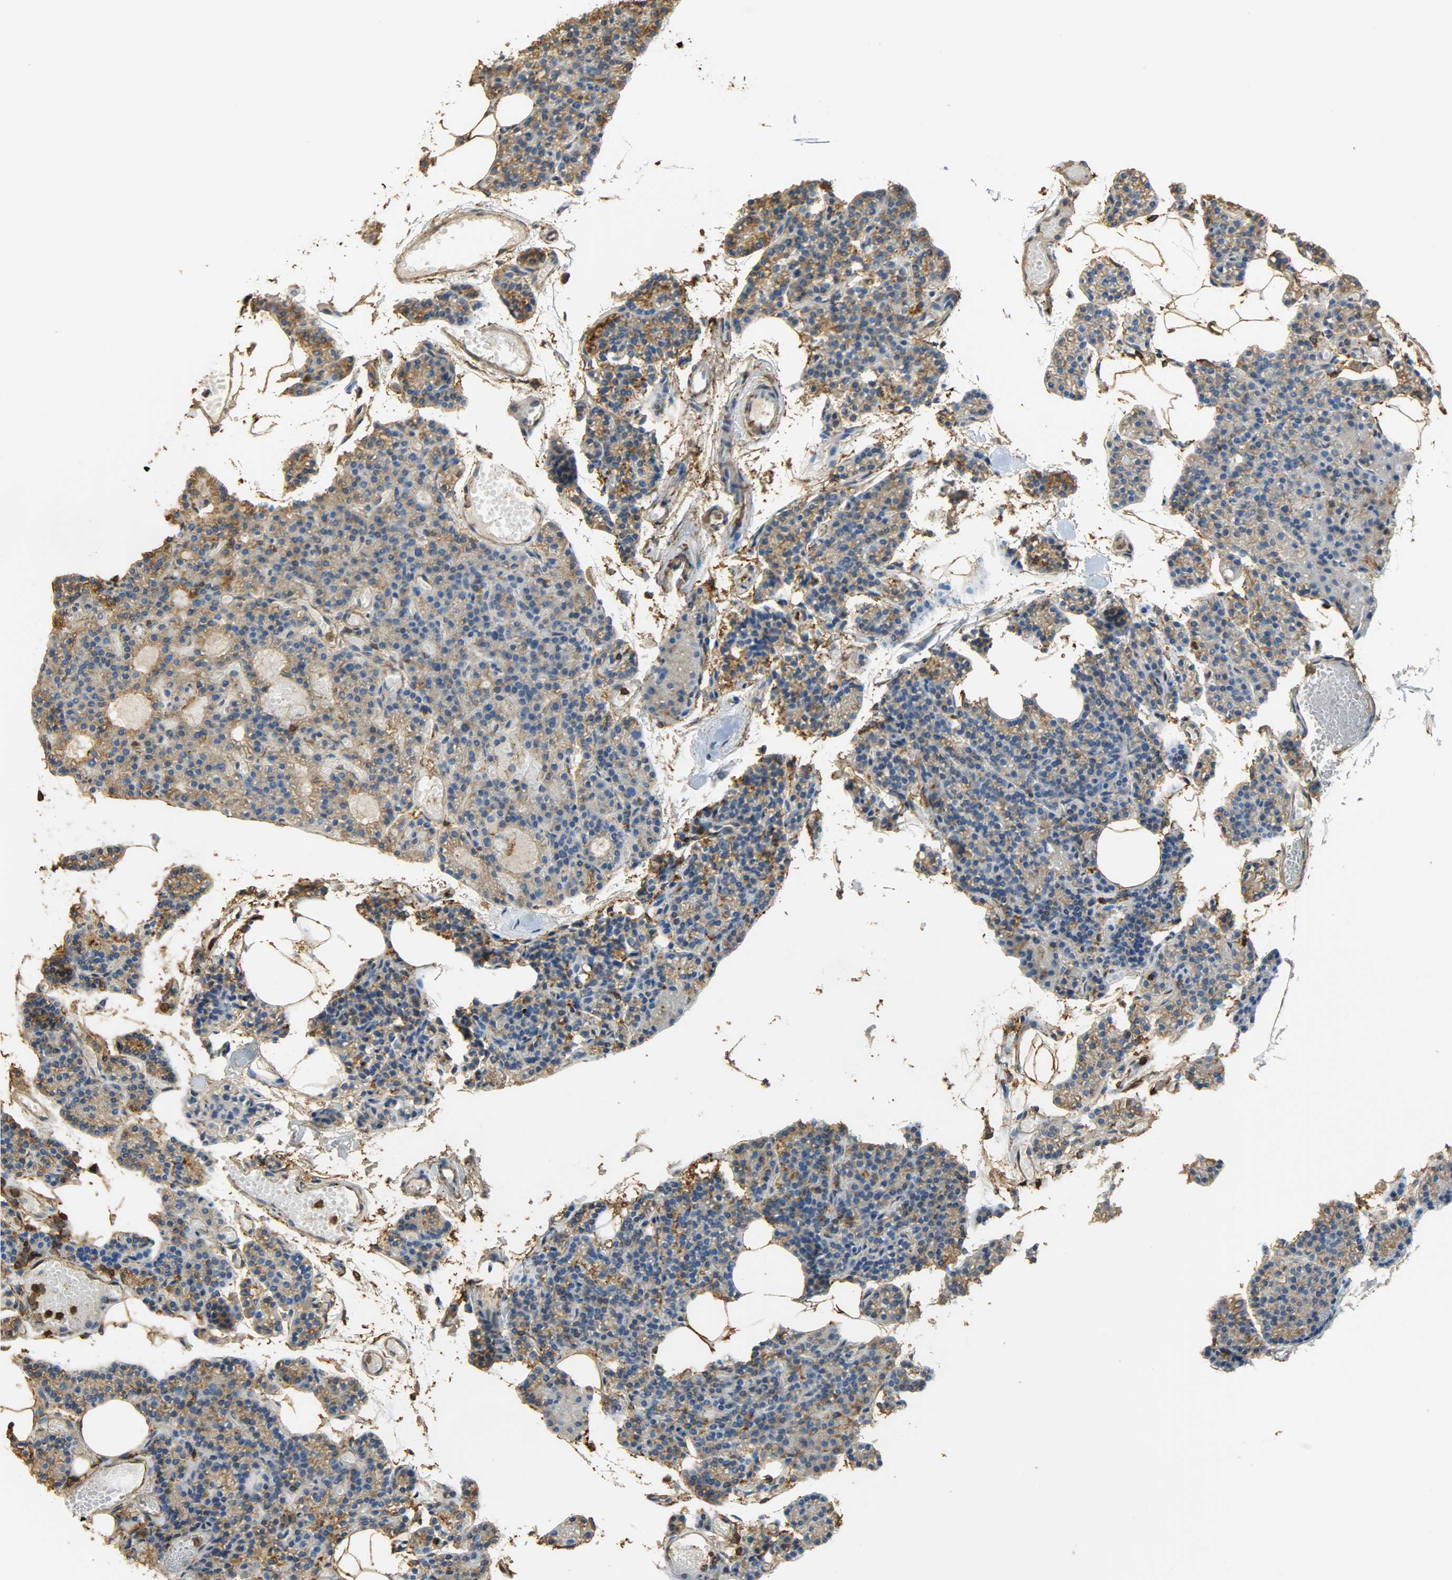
{"staining": {"intensity": "strong", "quantity": ">75%", "location": "cytoplasmic/membranous"}, "tissue": "parathyroid gland", "cell_type": "Glandular cells", "image_type": "normal", "snomed": [{"axis": "morphology", "description": "Normal tissue, NOS"}, {"axis": "topography", "description": "Parathyroid gland"}], "caption": "Immunohistochemical staining of unremarkable human parathyroid gland displays high levels of strong cytoplasmic/membranous expression in approximately >75% of glandular cells.", "gene": "ANXA6", "patient": {"sex": "female", "age": 60}}